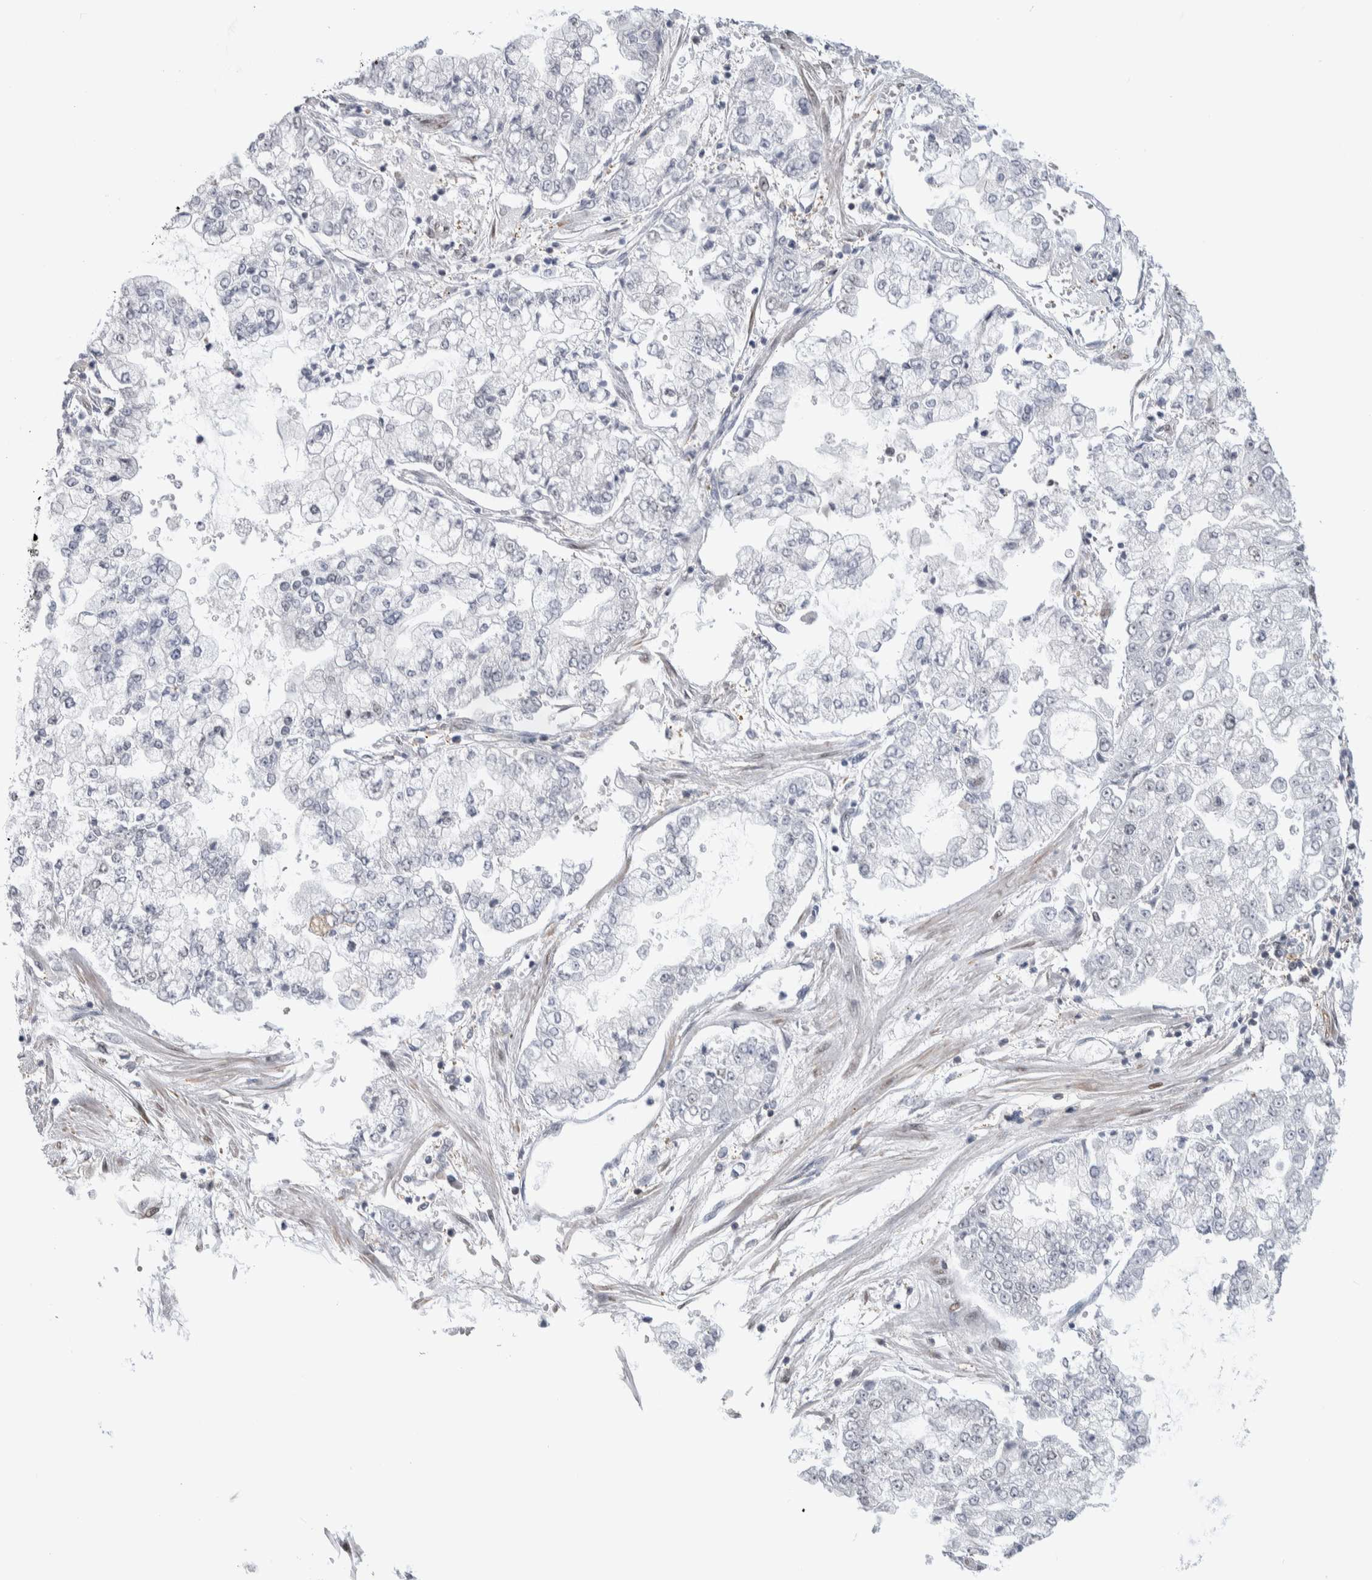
{"staining": {"intensity": "negative", "quantity": "none", "location": "none"}, "tissue": "stomach cancer", "cell_type": "Tumor cells", "image_type": "cancer", "snomed": [{"axis": "morphology", "description": "Adenocarcinoma, NOS"}, {"axis": "topography", "description": "Stomach"}], "caption": "The micrograph exhibits no significant positivity in tumor cells of stomach cancer. Brightfield microscopy of immunohistochemistry stained with DAB (3,3'-diaminobenzidine) (brown) and hematoxylin (blue), captured at high magnification.", "gene": "ZBTB49", "patient": {"sex": "male", "age": 76}}